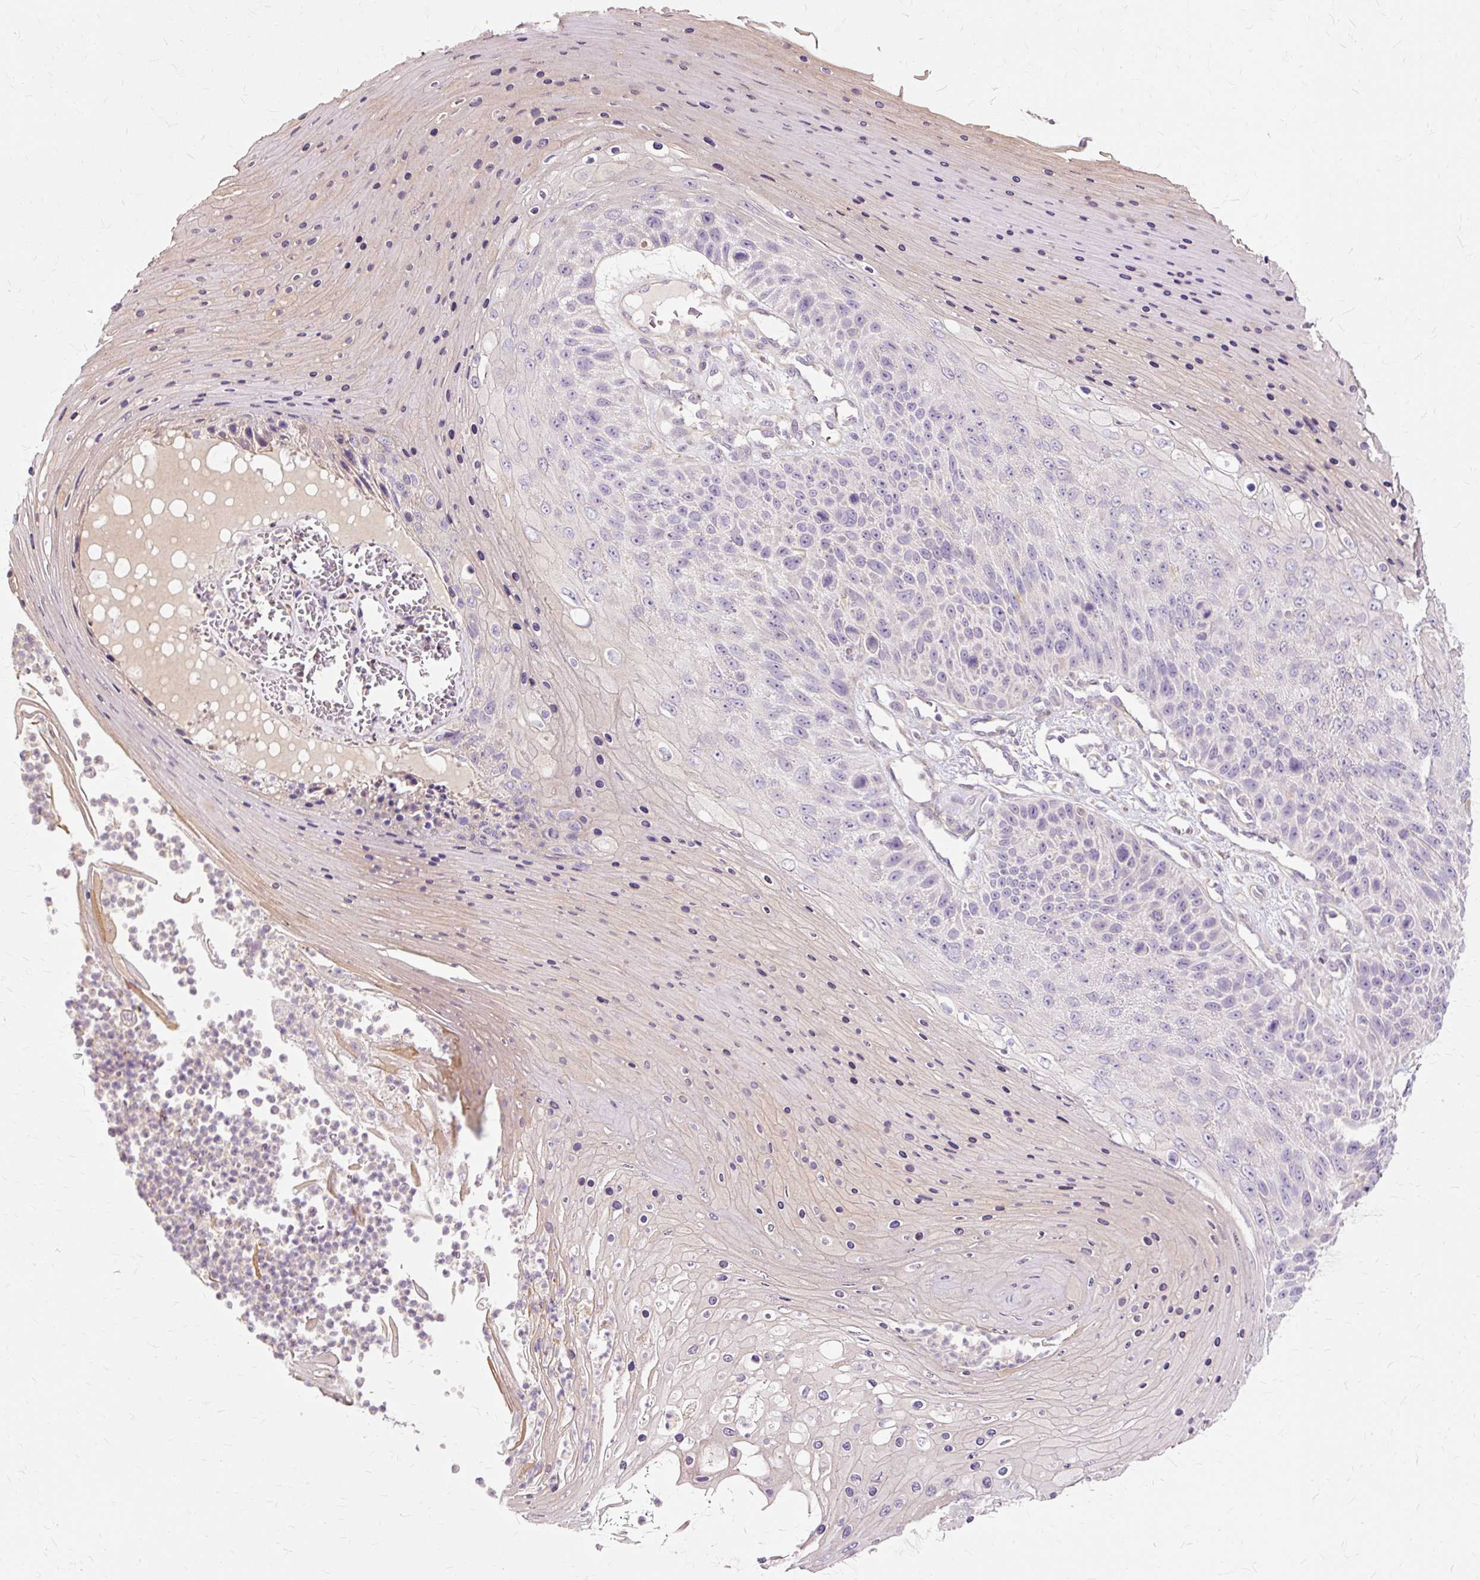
{"staining": {"intensity": "negative", "quantity": "none", "location": "none"}, "tissue": "skin cancer", "cell_type": "Tumor cells", "image_type": "cancer", "snomed": [{"axis": "morphology", "description": "Squamous cell carcinoma, NOS"}, {"axis": "topography", "description": "Skin"}], "caption": "Immunohistochemistry (IHC) of human skin cancer (squamous cell carcinoma) displays no staining in tumor cells. (DAB immunohistochemistry (IHC) with hematoxylin counter stain).", "gene": "TSPAN8", "patient": {"sex": "female", "age": 88}}